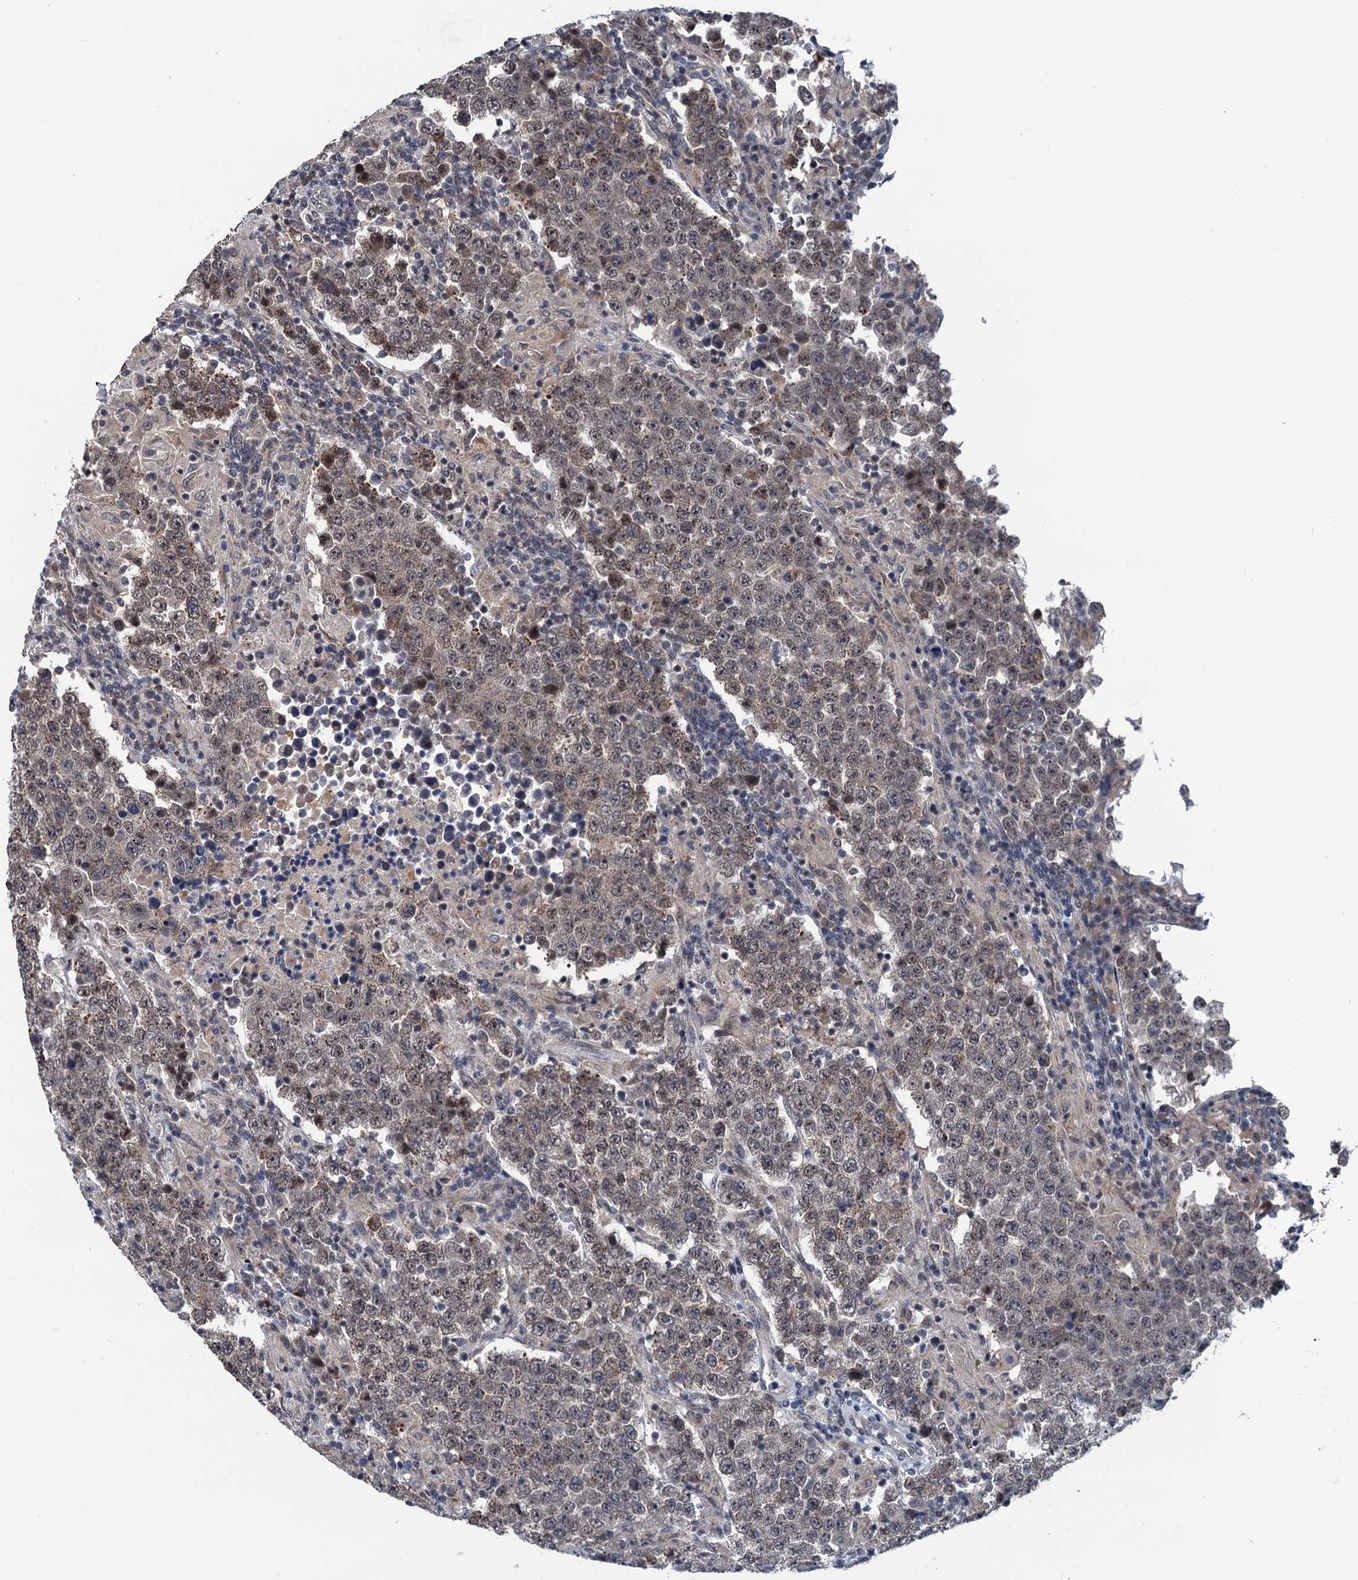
{"staining": {"intensity": "weak", "quantity": "<25%", "location": "nuclear"}, "tissue": "testis cancer", "cell_type": "Tumor cells", "image_type": "cancer", "snomed": [{"axis": "morphology", "description": "Normal tissue, NOS"}, {"axis": "morphology", "description": "Urothelial carcinoma, High grade"}, {"axis": "morphology", "description": "Seminoma, NOS"}, {"axis": "morphology", "description": "Carcinoma, Embryonal, NOS"}, {"axis": "topography", "description": "Urinary bladder"}, {"axis": "topography", "description": "Testis"}], "caption": "Tumor cells show no significant protein staining in testis embryonal carcinoma.", "gene": "RASSF4", "patient": {"sex": "male", "age": 41}}